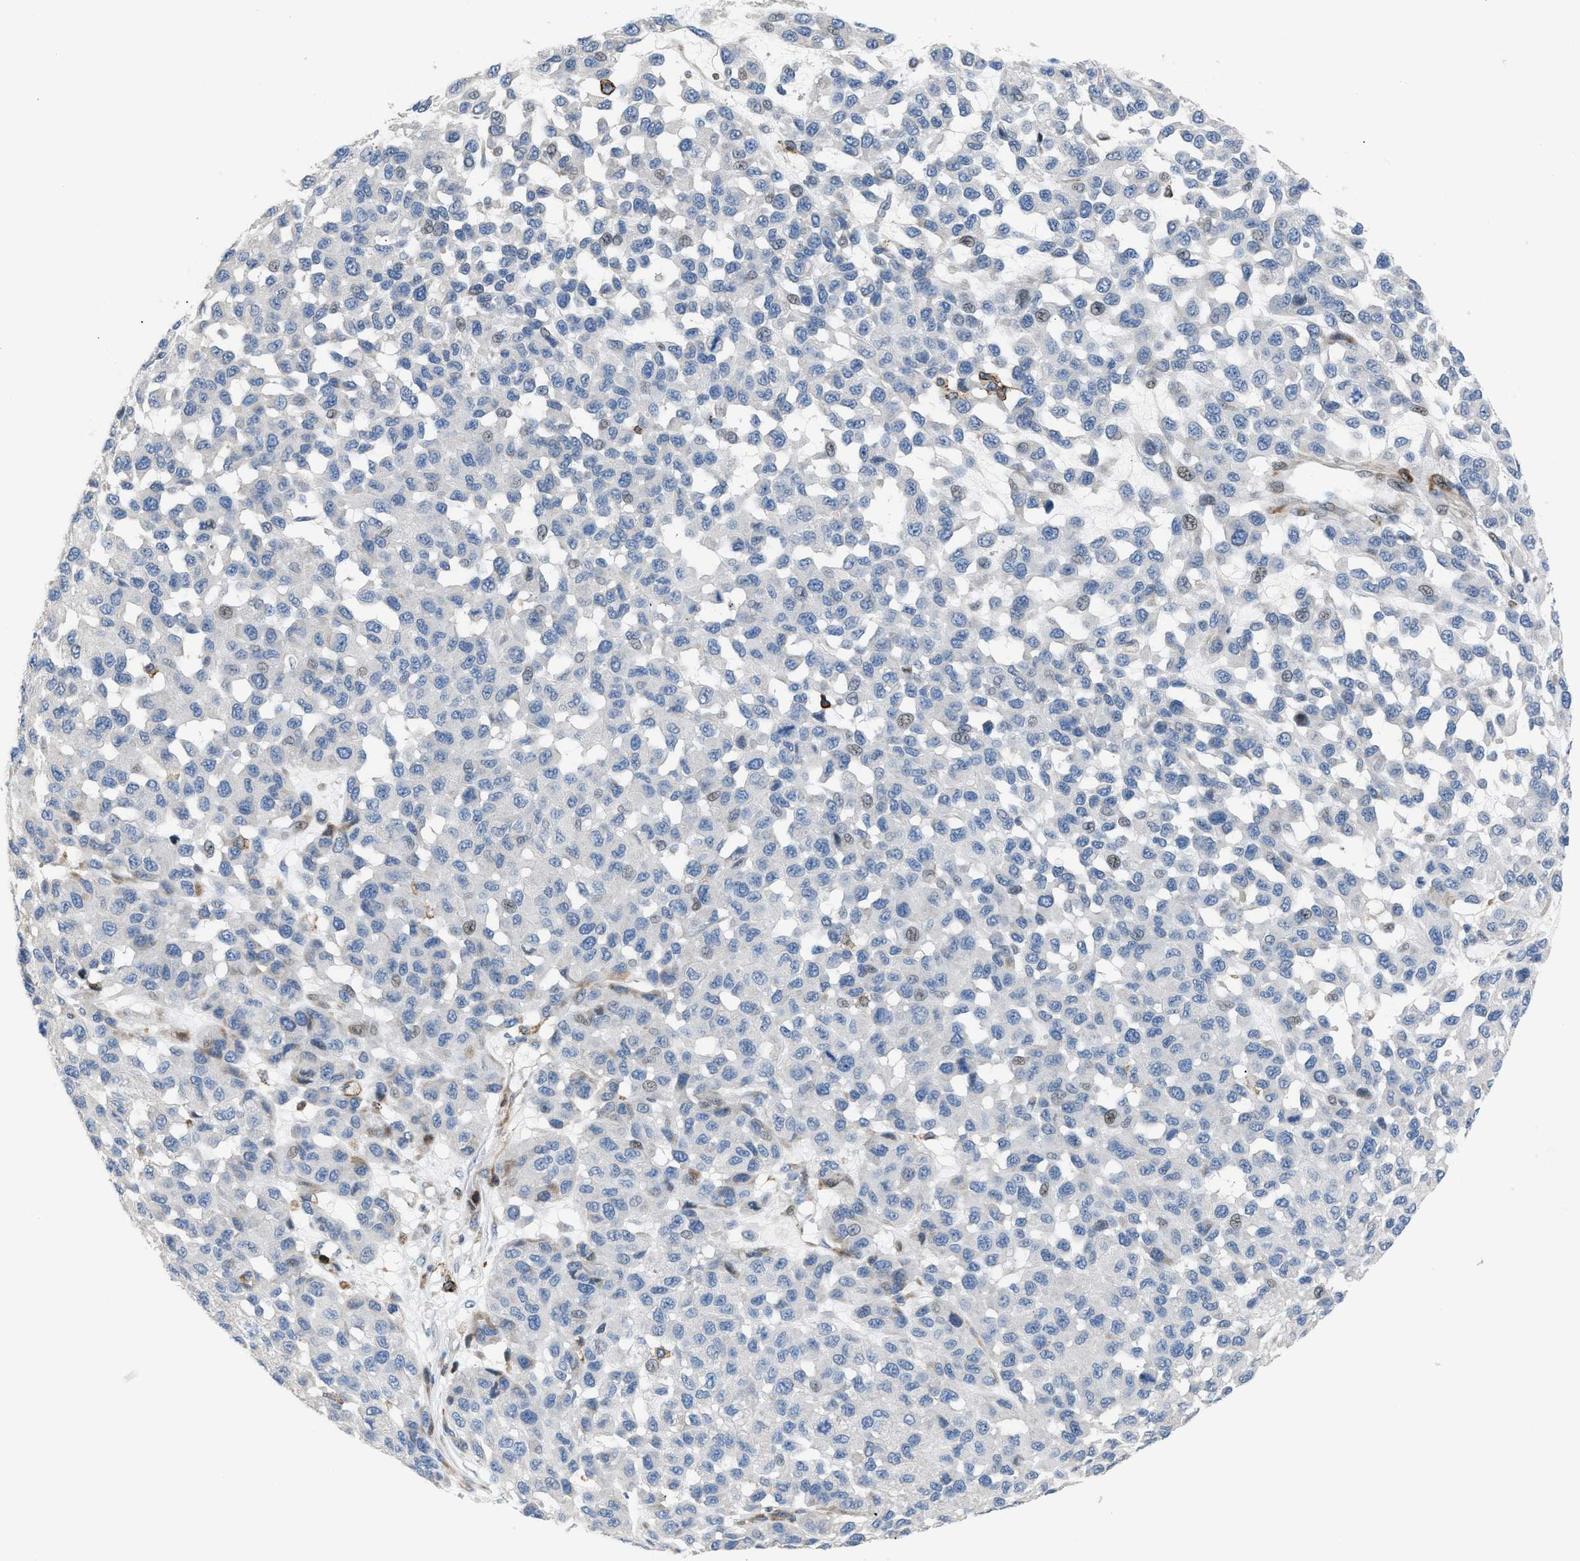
{"staining": {"intensity": "negative", "quantity": "none", "location": "none"}, "tissue": "melanoma", "cell_type": "Tumor cells", "image_type": "cancer", "snomed": [{"axis": "morphology", "description": "Malignant melanoma, NOS"}, {"axis": "topography", "description": "Skin"}], "caption": "Melanoma was stained to show a protein in brown. There is no significant expression in tumor cells.", "gene": "ATP9A", "patient": {"sex": "male", "age": 62}}